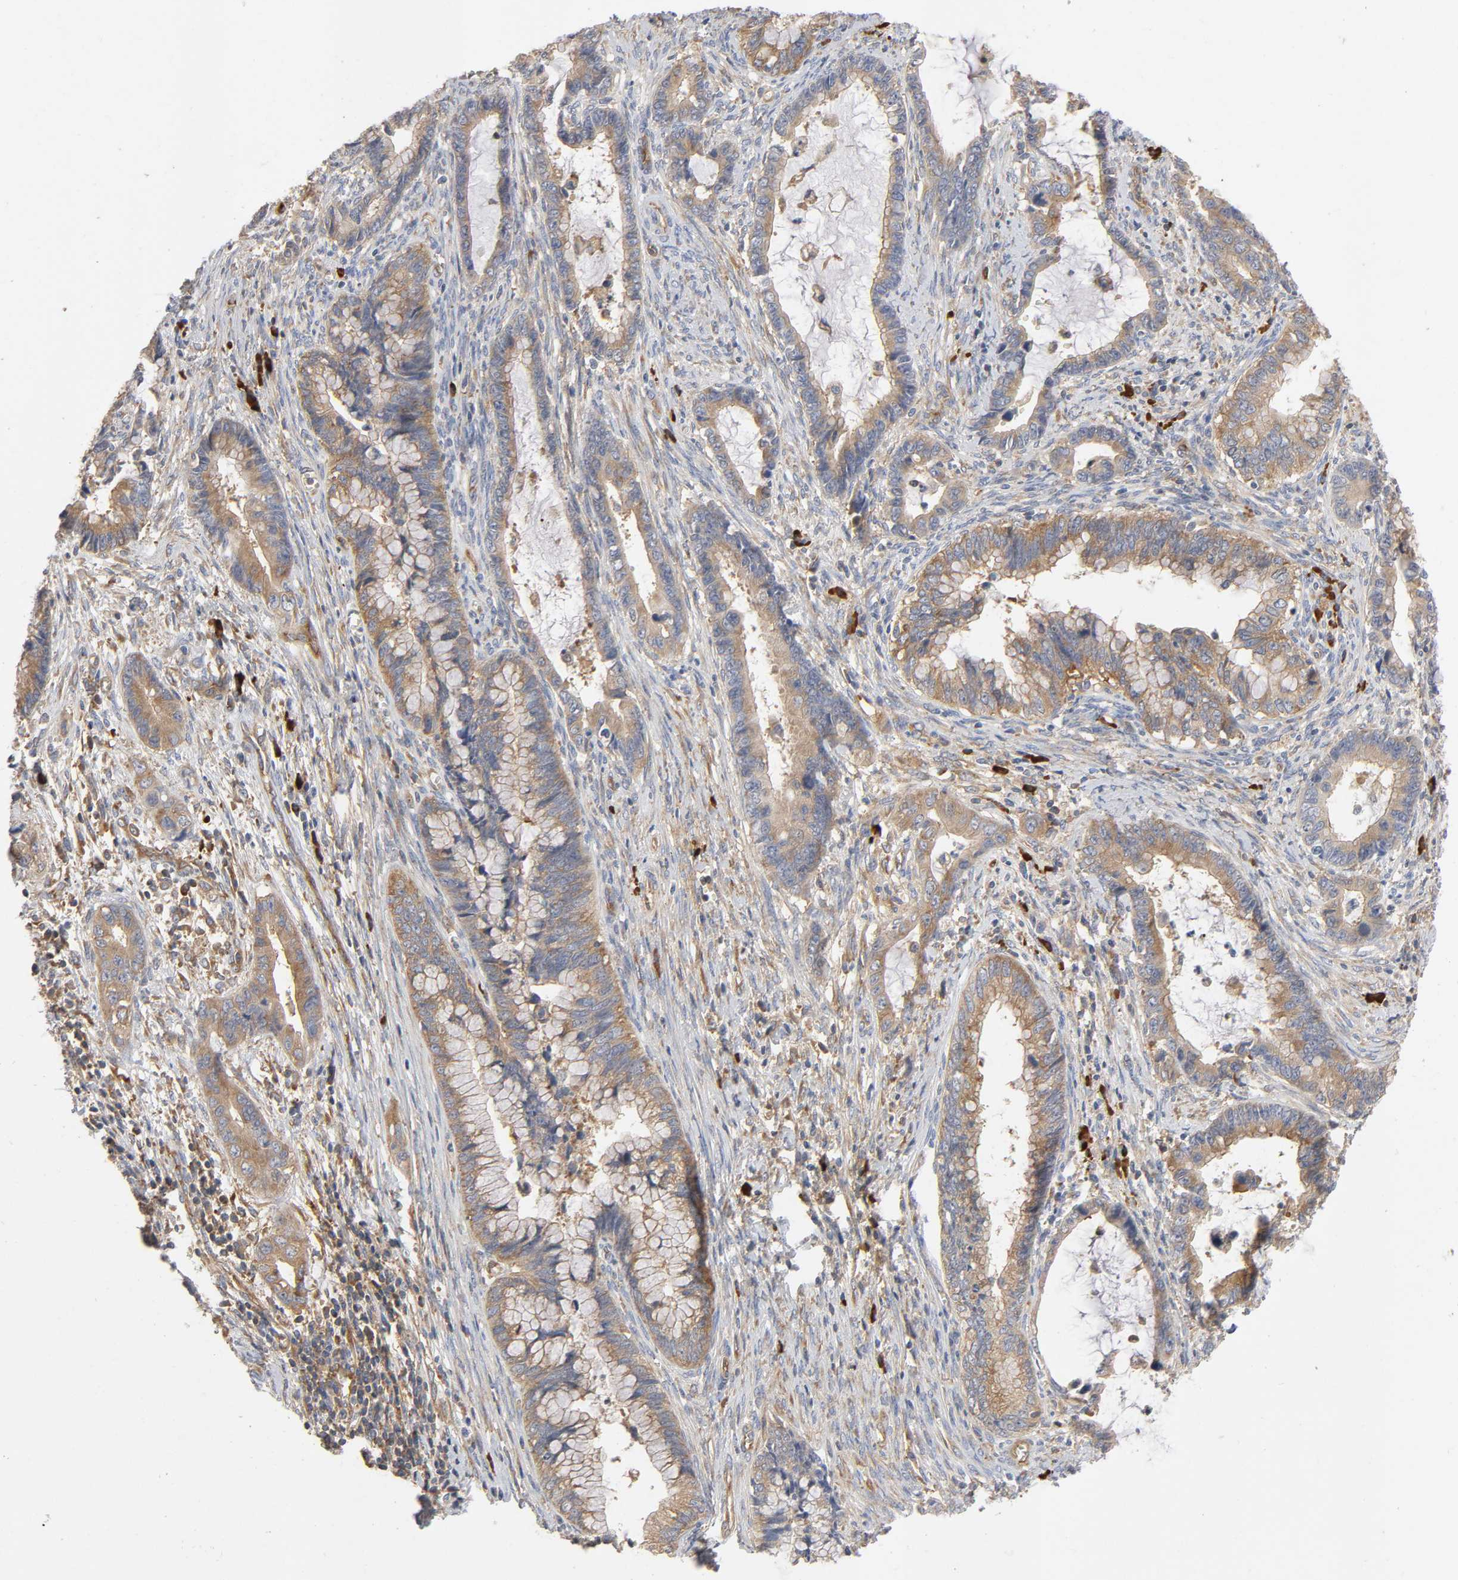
{"staining": {"intensity": "moderate", "quantity": ">75%", "location": "cytoplasmic/membranous"}, "tissue": "cervical cancer", "cell_type": "Tumor cells", "image_type": "cancer", "snomed": [{"axis": "morphology", "description": "Adenocarcinoma, NOS"}, {"axis": "topography", "description": "Cervix"}], "caption": "Immunohistochemical staining of cervical cancer (adenocarcinoma) exhibits medium levels of moderate cytoplasmic/membranous expression in about >75% of tumor cells.", "gene": "SCHIP1", "patient": {"sex": "female", "age": 44}}